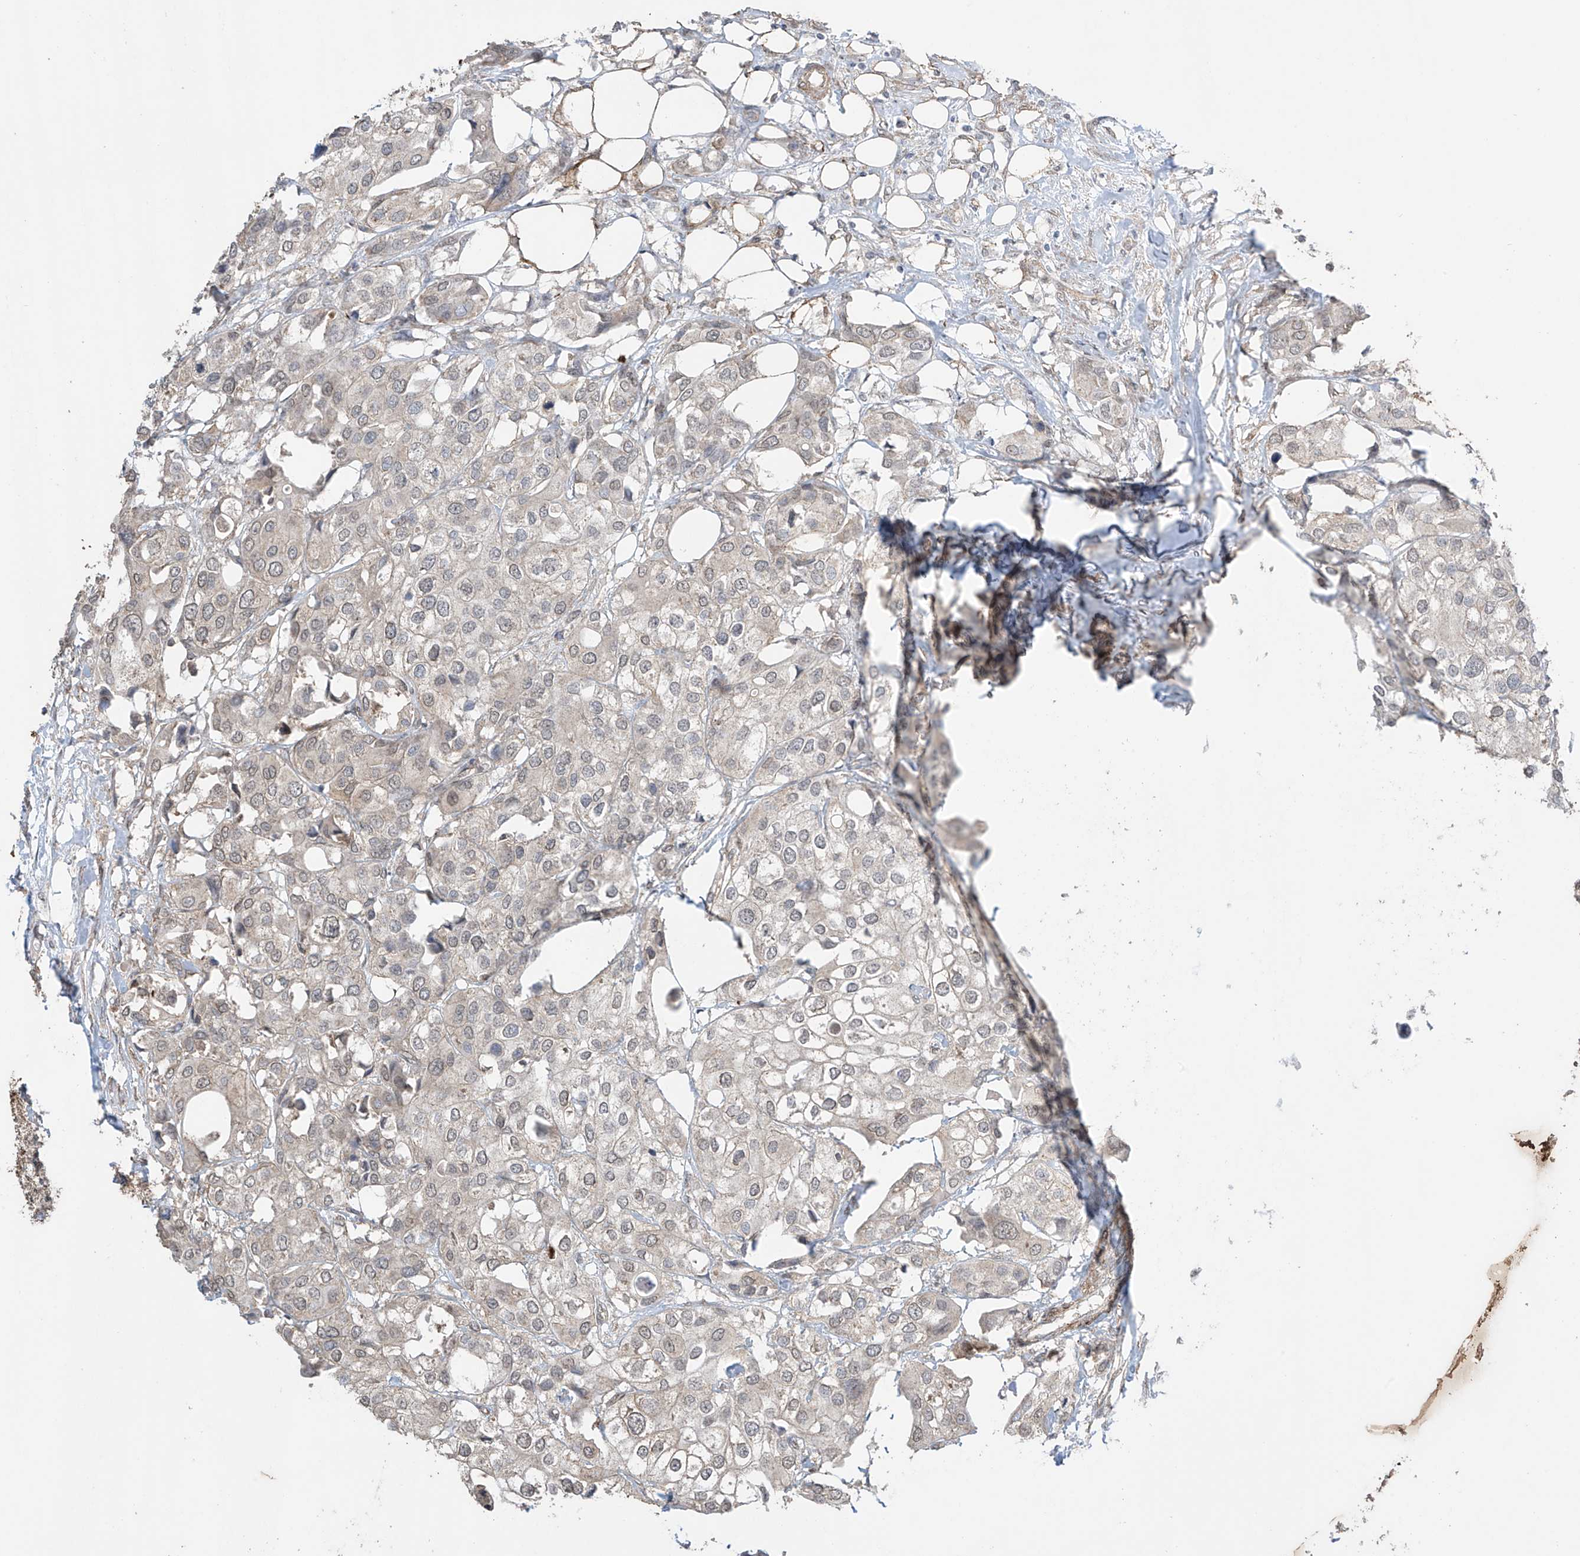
{"staining": {"intensity": "weak", "quantity": "25%-75%", "location": "cytoplasmic/membranous"}, "tissue": "urothelial cancer", "cell_type": "Tumor cells", "image_type": "cancer", "snomed": [{"axis": "morphology", "description": "Urothelial carcinoma, High grade"}, {"axis": "topography", "description": "Urinary bladder"}], "caption": "High-grade urothelial carcinoma stained with DAB (3,3'-diaminobenzidine) immunohistochemistry shows low levels of weak cytoplasmic/membranous expression in about 25%-75% of tumor cells. Nuclei are stained in blue.", "gene": "TTLL5", "patient": {"sex": "male", "age": 64}}